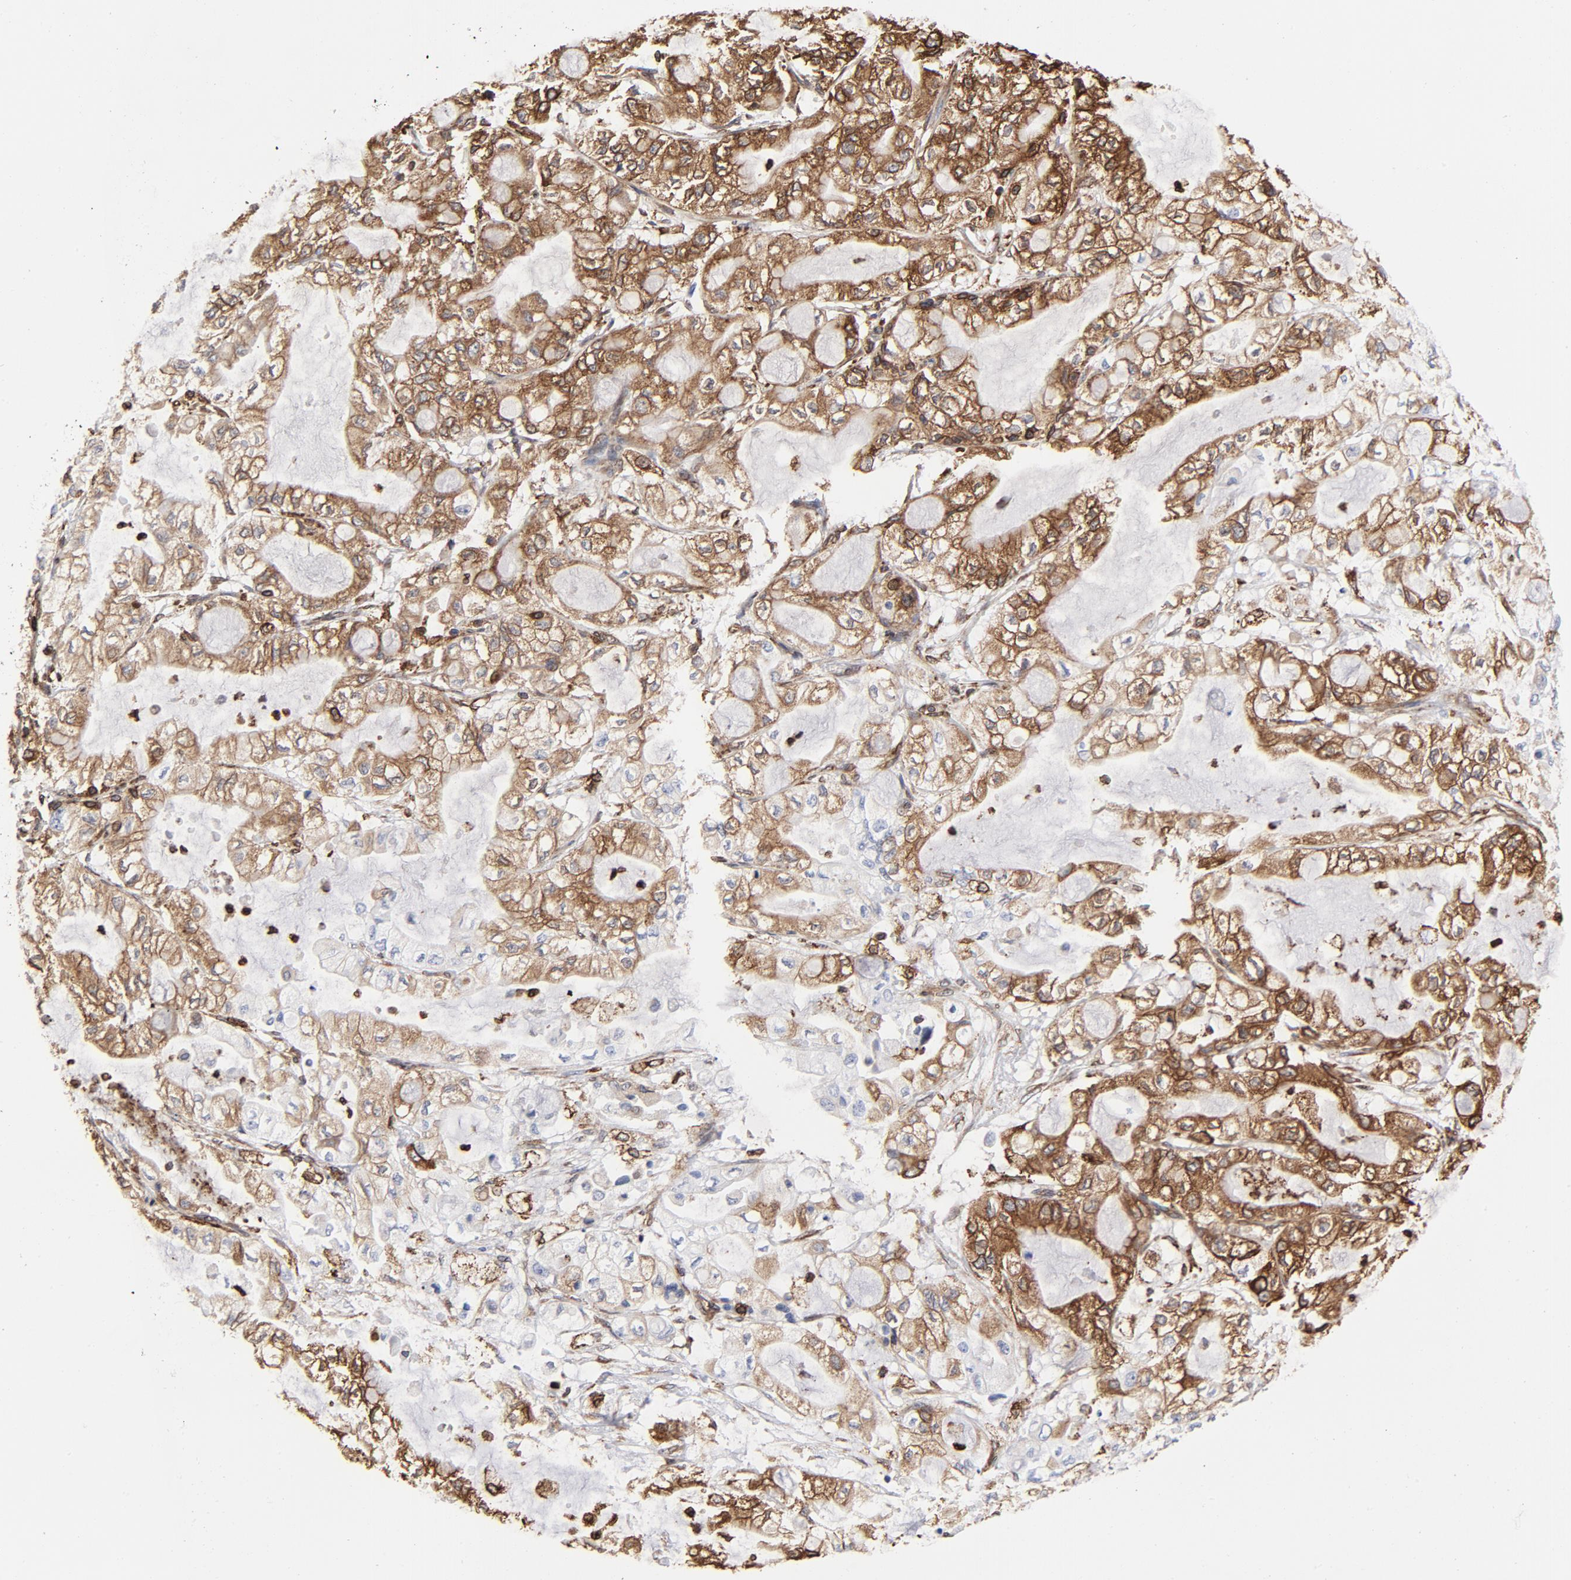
{"staining": {"intensity": "moderate", "quantity": ">75%", "location": "cytoplasmic/membranous"}, "tissue": "pancreatic cancer", "cell_type": "Tumor cells", "image_type": "cancer", "snomed": [{"axis": "morphology", "description": "Adenocarcinoma, NOS"}, {"axis": "topography", "description": "Pancreas"}], "caption": "This is a photomicrograph of immunohistochemistry (IHC) staining of pancreatic cancer (adenocarcinoma), which shows moderate staining in the cytoplasmic/membranous of tumor cells.", "gene": "CANX", "patient": {"sex": "male", "age": 79}}